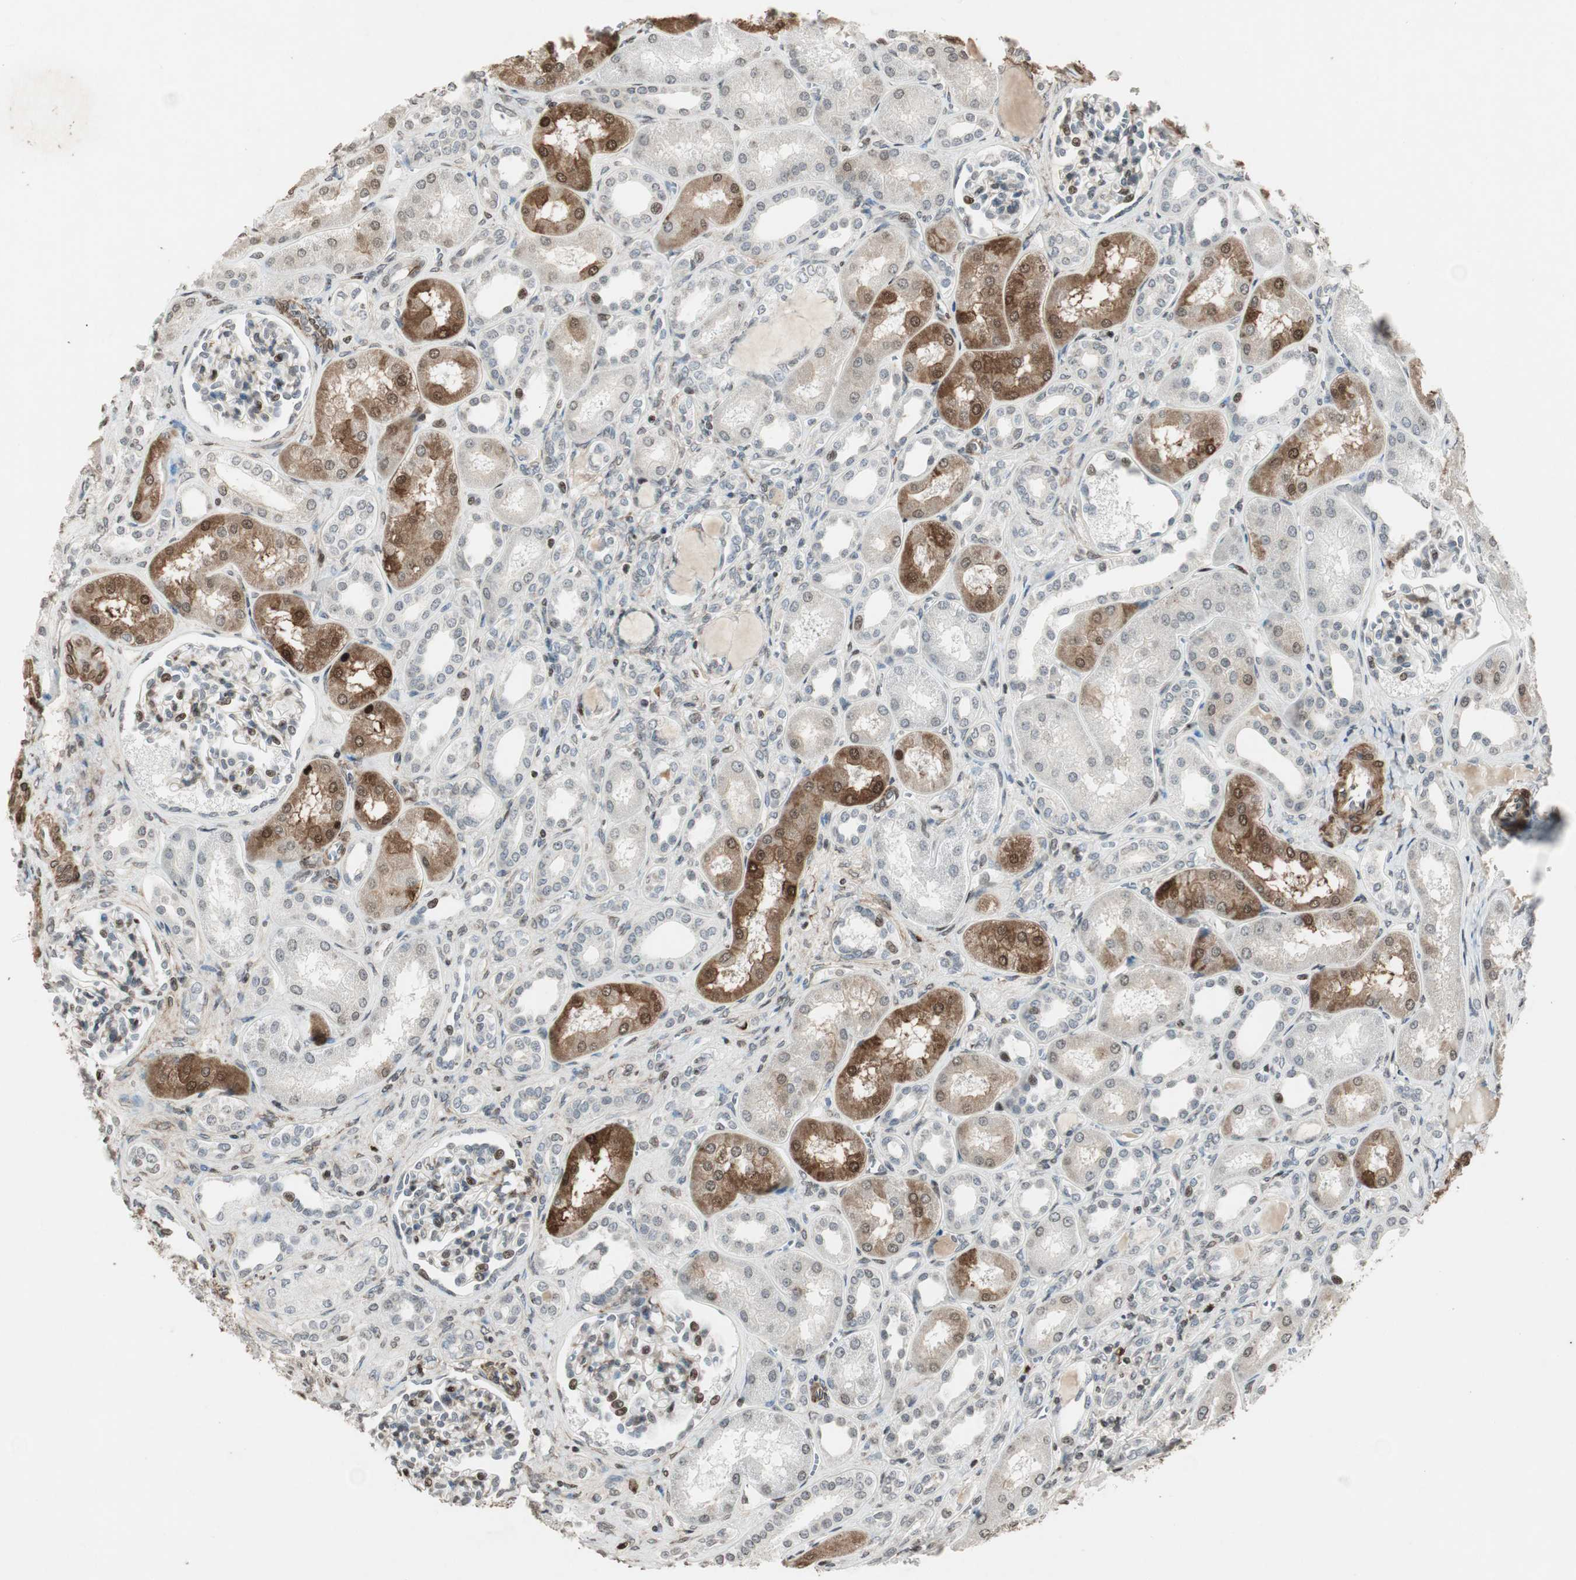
{"staining": {"intensity": "weak", "quantity": ">75%", "location": "nuclear"}, "tissue": "kidney", "cell_type": "Cells in glomeruli", "image_type": "normal", "snomed": [{"axis": "morphology", "description": "Normal tissue, NOS"}, {"axis": "topography", "description": "Kidney"}], "caption": "Immunohistochemistry histopathology image of normal kidney: kidney stained using immunohistochemistry (IHC) shows low levels of weak protein expression localized specifically in the nuclear of cells in glomeruli, appearing as a nuclear brown color.", "gene": "PRKG1", "patient": {"sex": "male", "age": 7}}